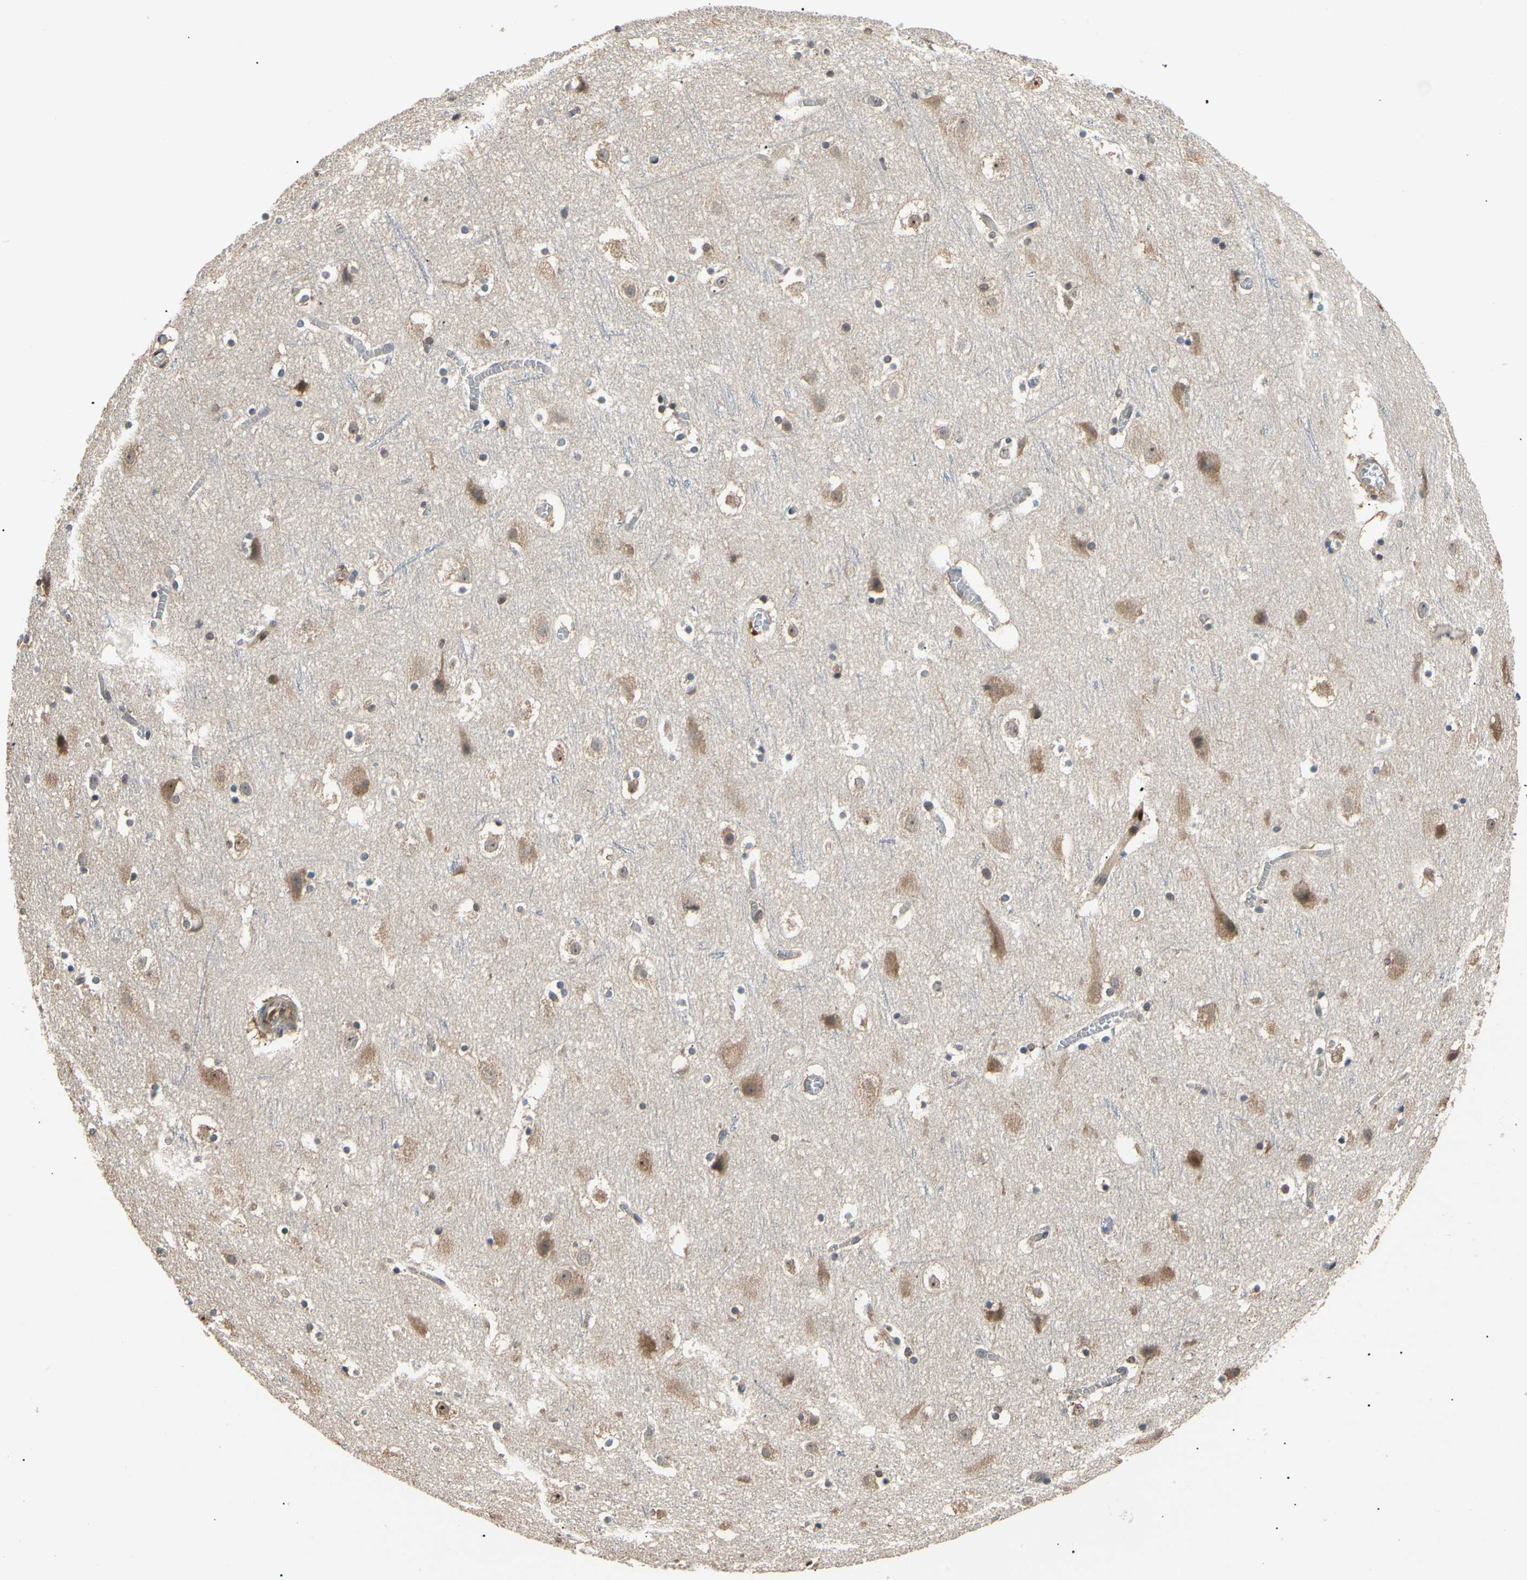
{"staining": {"intensity": "negative", "quantity": "none", "location": "none"}, "tissue": "cerebral cortex", "cell_type": "Endothelial cells", "image_type": "normal", "snomed": [{"axis": "morphology", "description": "Normal tissue, NOS"}, {"axis": "topography", "description": "Cerebral cortex"}], "caption": "Human cerebral cortex stained for a protein using immunohistochemistry exhibits no staining in endothelial cells.", "gene": "EIF1AX", "patient": {"sex": "male", "age": 45}}